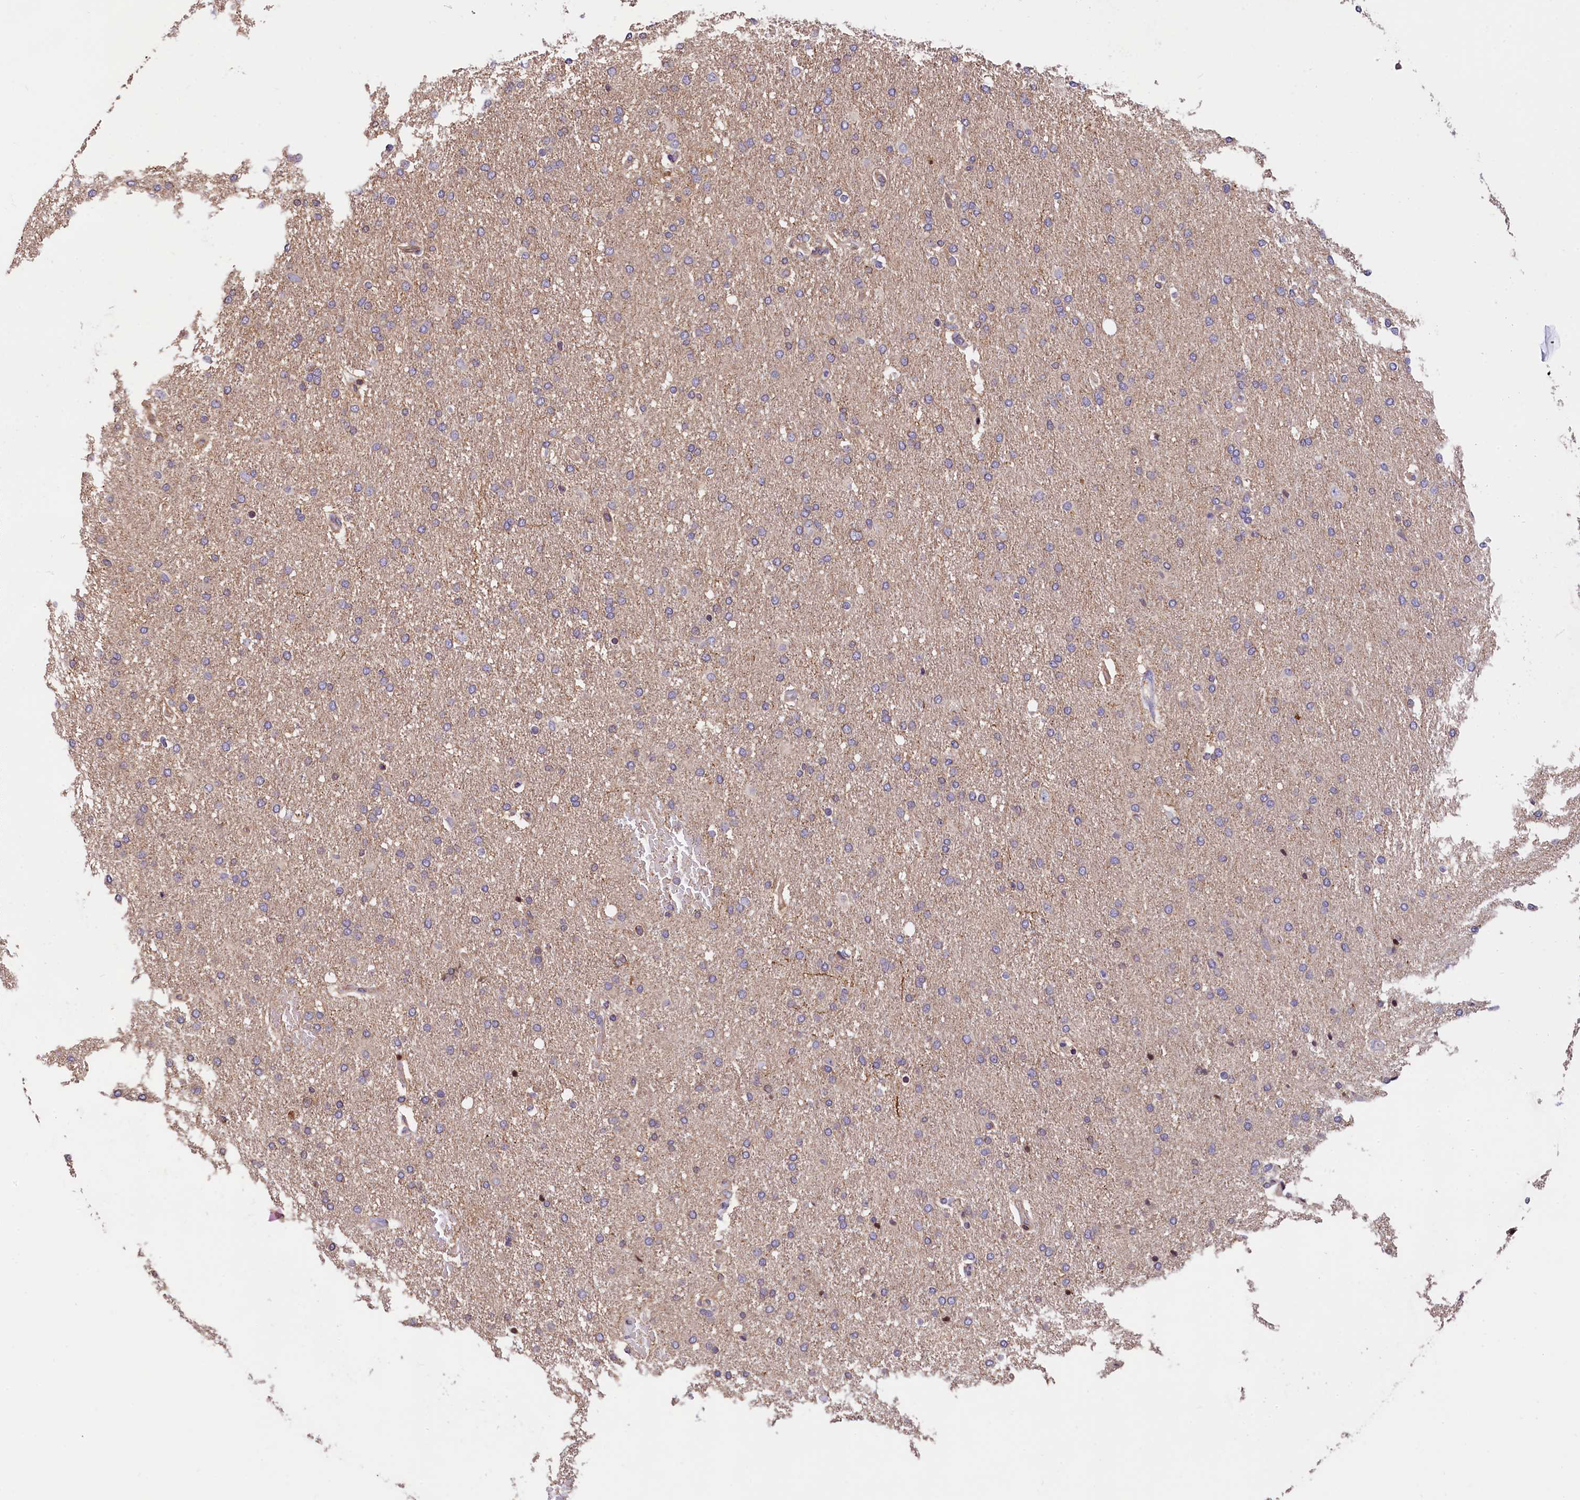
{"staining": {"intensity": "negative", "quantity": "none", "location": "none"}, "tissue": "glioma", "cell_type": "Tumor cells", "image_type": "cancer", "snomed": [{"axis": "morphology", "description": "Glioma, malignant, High grade"}, {"axis": "topography", "description": "Brain"}], "caption": "There is no significant expression in tumor cells of high-grade glioma (malignant).", "gene": "ZNF2", "patient": {"sex": "male", "age": 72}}